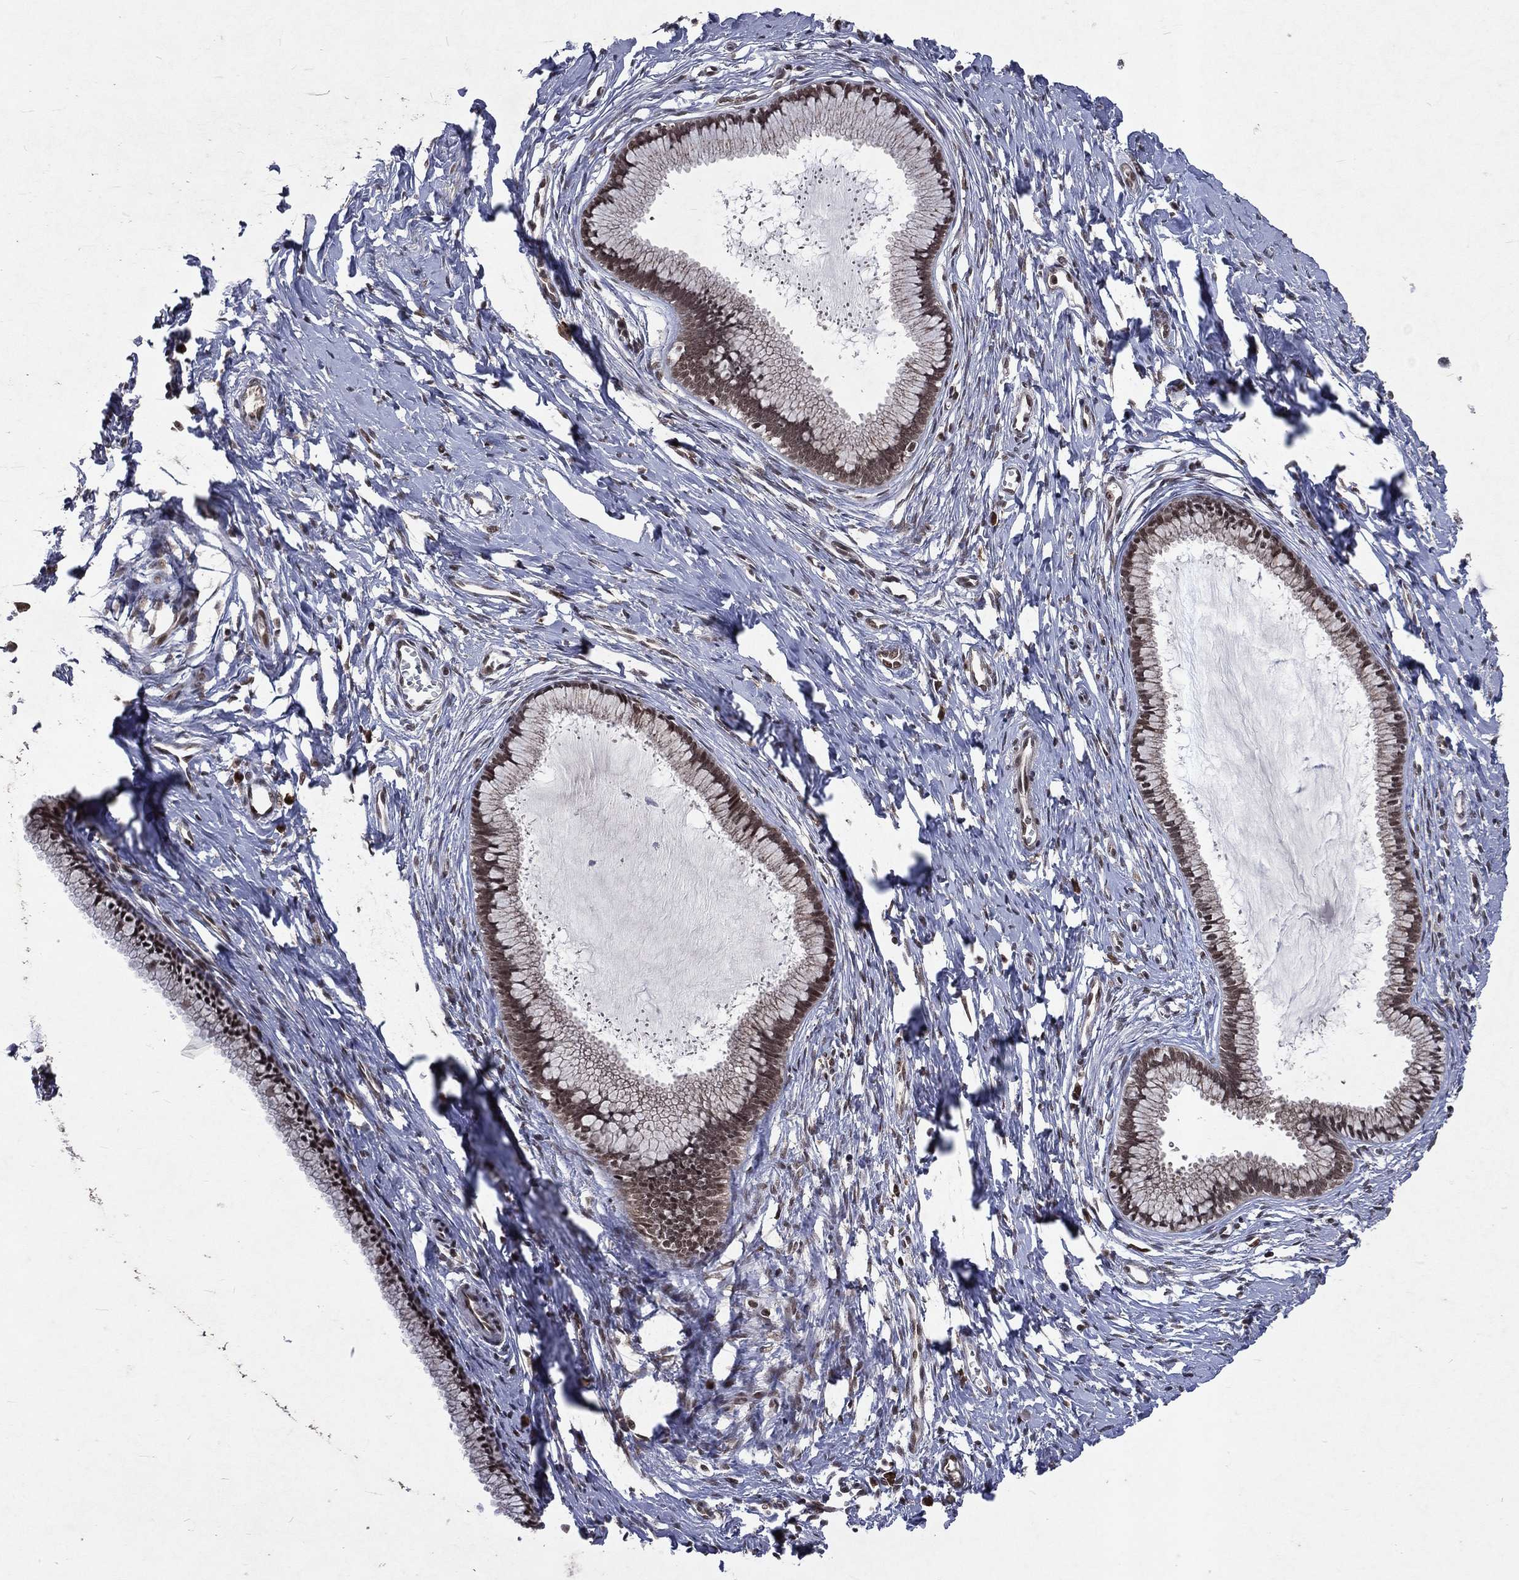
{"staining": {"intensity": "moderate", "quantity": "25%-75%", "location": "nuclear"}, "tissue": "cervix", "cell_type": "Glandular cells", "image_type": "normal", "snomed": [{"axis": "morphology", "description": "Normal tissue, NOS"}, {"axis": "topography", "description": "Cervix"}], "caption": "Approximately 25%-75% of glandular cells in benign cervix show moderate nuclear protein positivity as visualized by brown immunohistochemical staining.", "gene": "DMAP1", "patient": {"sex": "female", "age": 40}}